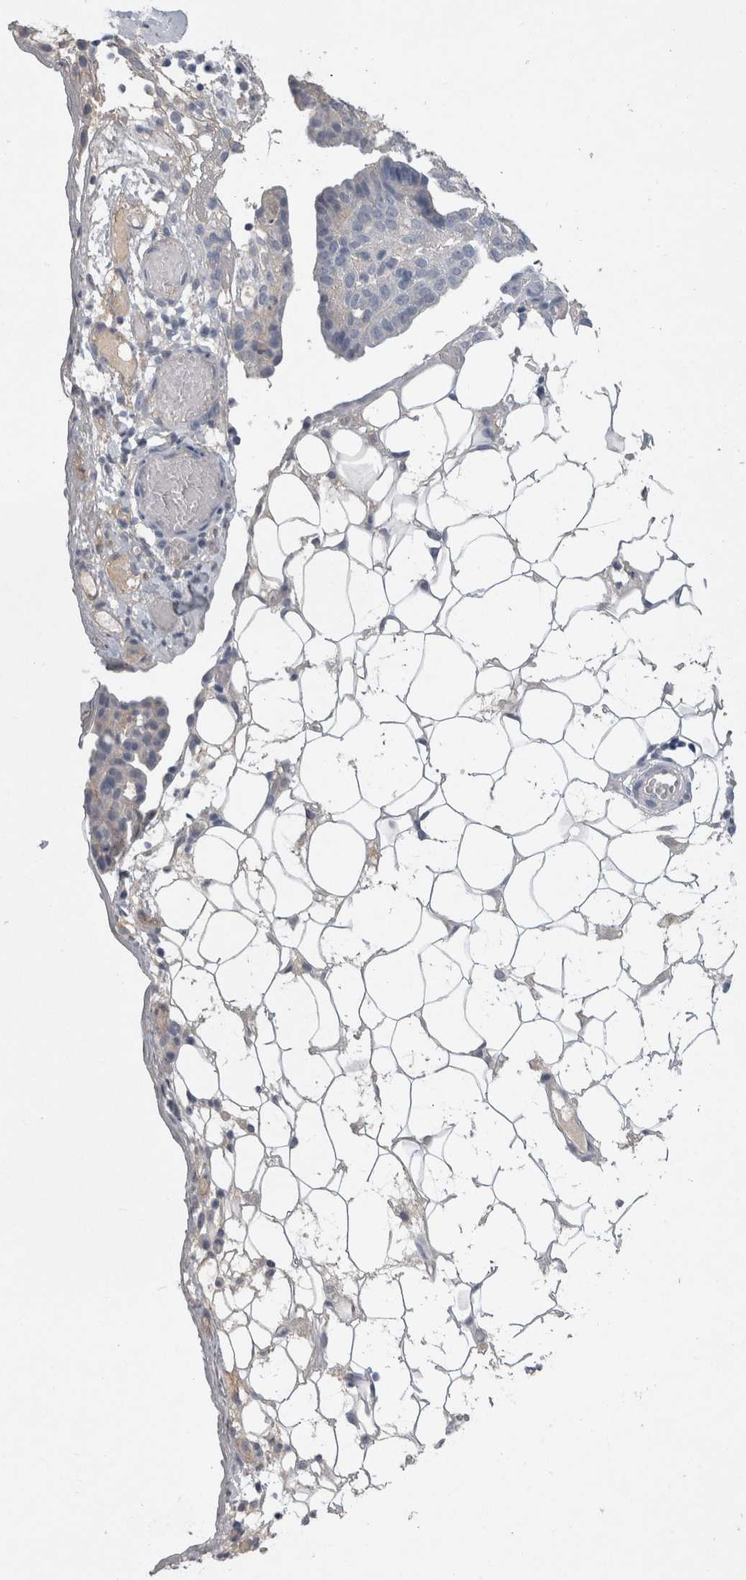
{"staining": {"intensity": "negative", "quantity": "none", "location": "none"}, "tissue": "ovarian cancer", "cell_type": "Tumor cells", "image_type": "cancer", "snomed": [{"axis": "morphology", "description": "Cystadenocarcinoma, serous, NOS"}, {"axis": "topography", "description": "Soft tissue"}, {"axis": "topography", "description": "Ovary"}], "caption": "Immunohistochemical staining of serous cystadenocarcinoma (ovarian) reveals no significant expression in tumor cells.", "gene": "NECTIN2", "patient": {"sex": "female", "age": 57}}